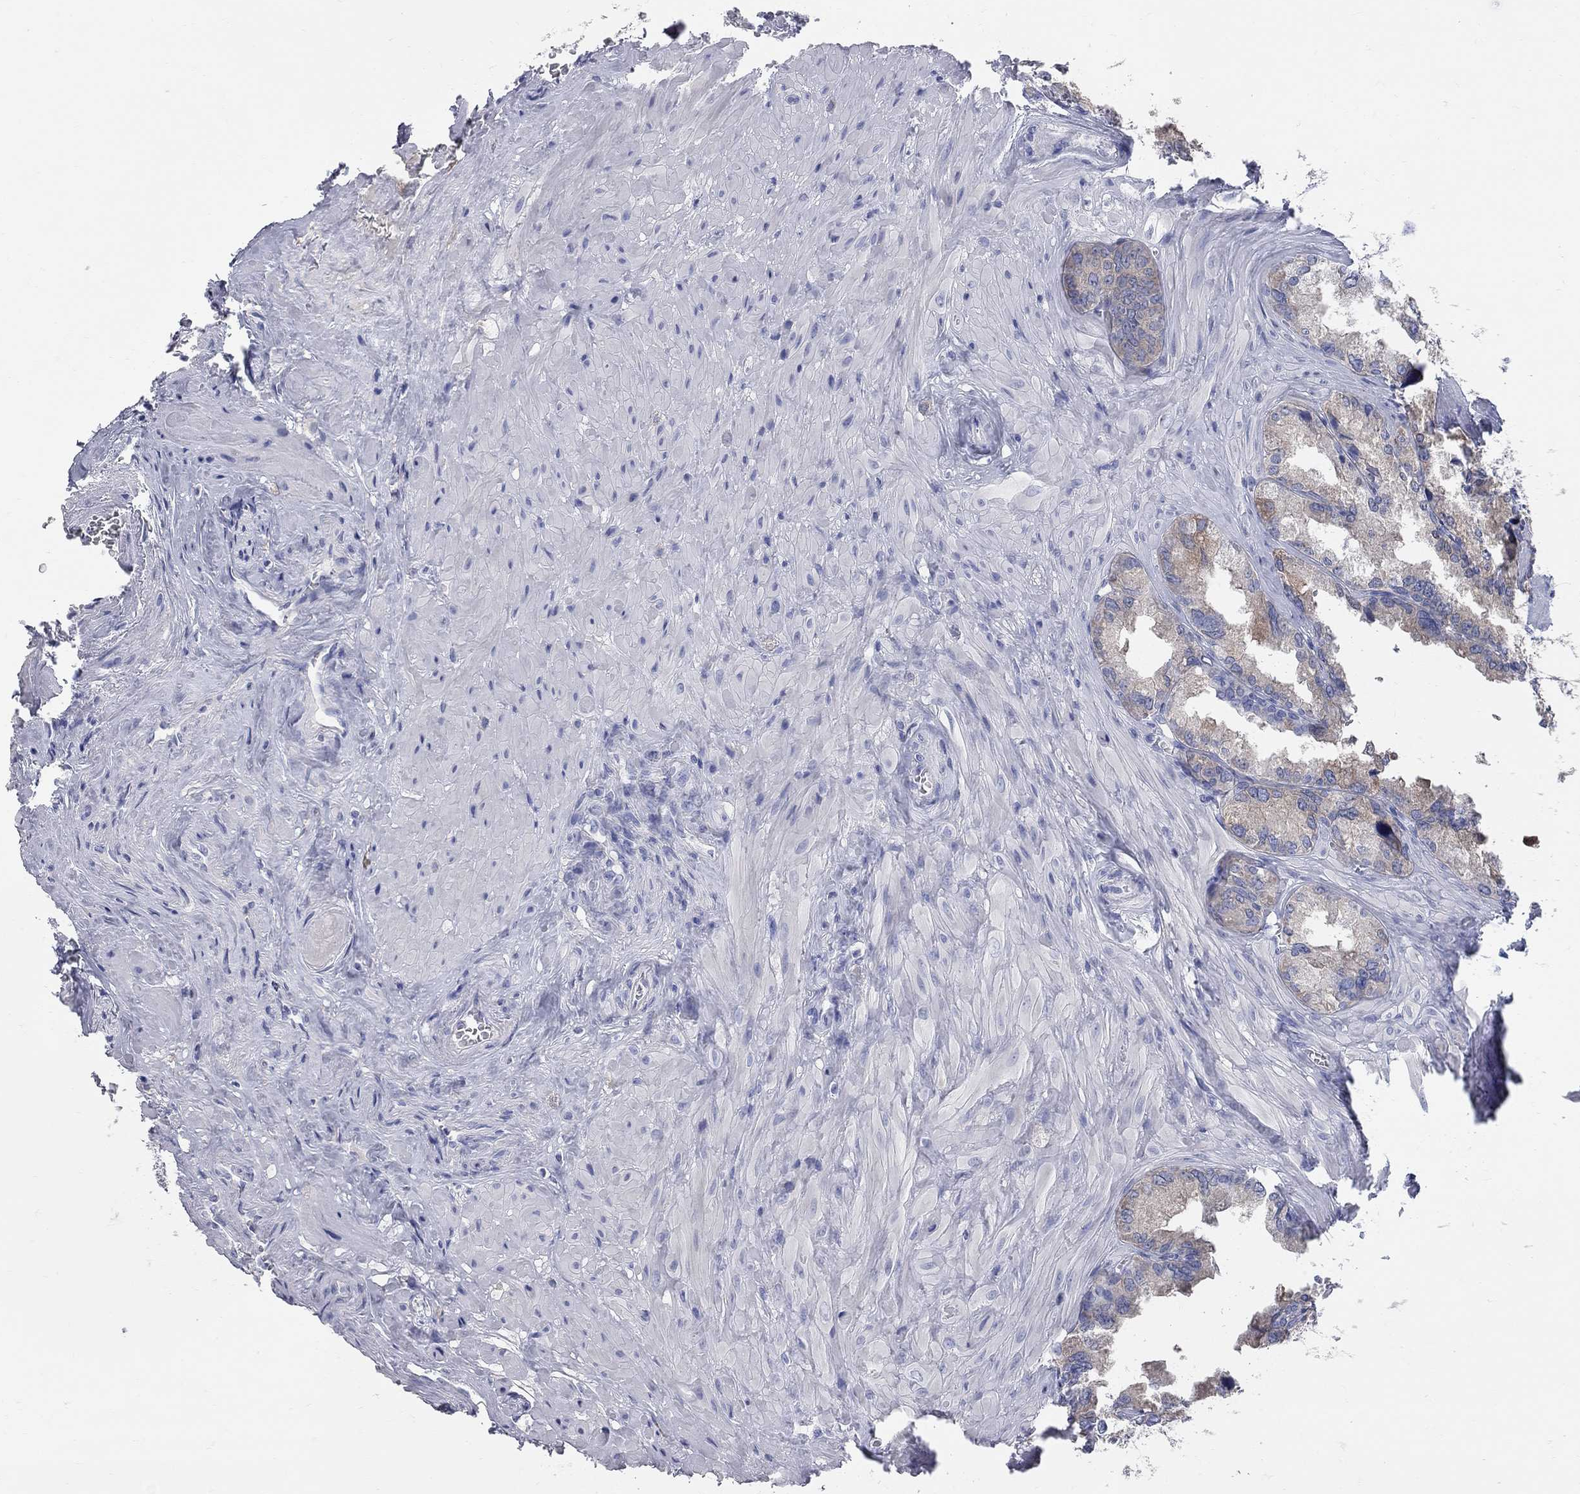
{"staining": {"intensity": "weak", "quantity": "25%-75%", "location": "cytoplasmic/membranous"}, "tissue": "seminal vesicle", "cell_type": "Glandular cells", "image_type": "normal", "snomed": [{"axis": "morphology", "description": "Normal tissue, NOS"}, {"axis": "topography", "description": "Seminal veicle"}], "caption": "Immunohistochemistry histopathology image of benign seminal vesicle: seminal vesicle stained using immunohistochemistry exhibits low levels of weak protein expression localized specifically in the cytoplasmic/membranous of glandular cells, appearing as a cytoplasmic/membranous brown color.", "gene": "AOX1", "patient": {"sex": "male", "age": 72}}